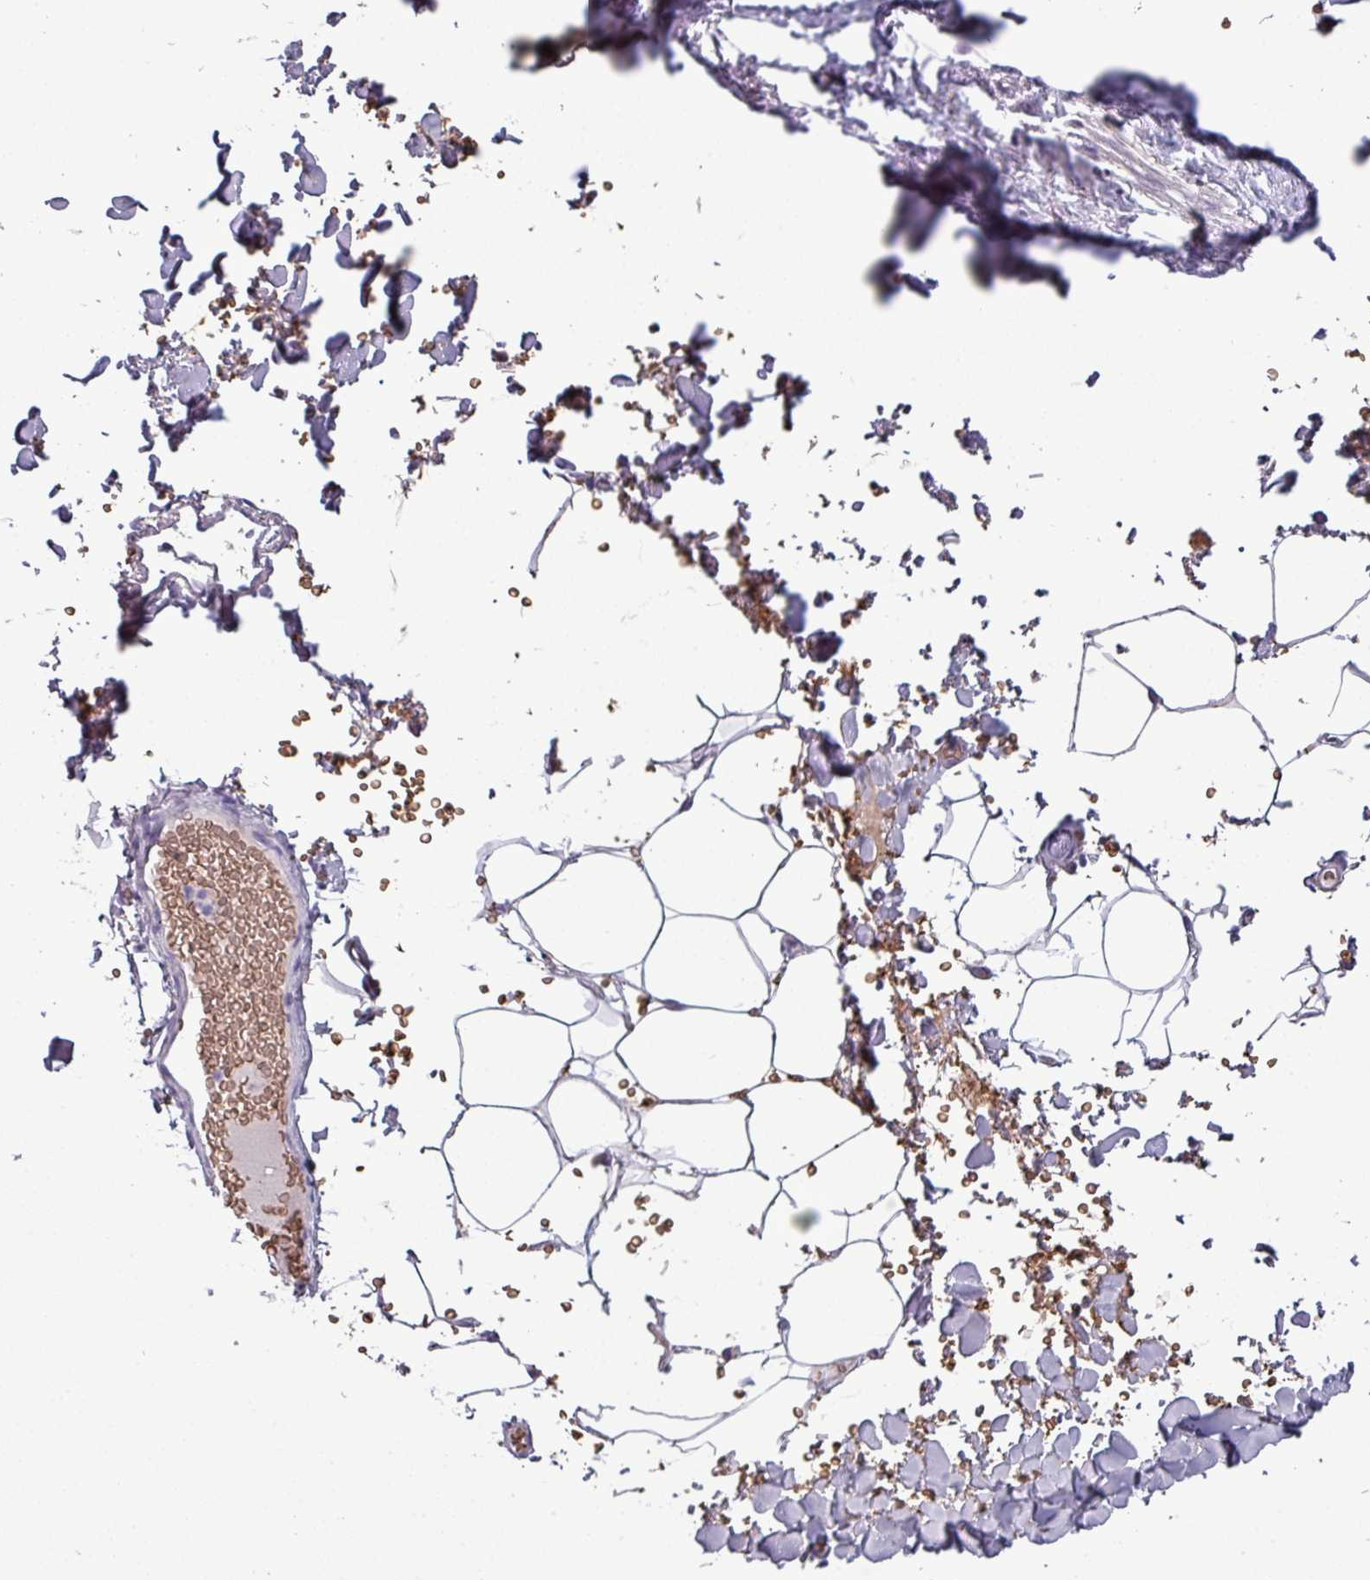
{"staining": {"intensity": "negative", "quantity": "none", "location": "none"}, "tissue": "adipose tissue", "cell_type": "Adipocytes", "image_type": "normal", "snomed": [{"axis": "morphology", "description": "Normal tissue, NOS"}, {"axis": "topography", "description": "Rectum"}, {"axis": "topography", "description": "Peripheral nerve tissue"}], "caption": "Immunohistochemistry (IHC) of benign adipose tissue exhibits no expression in adipocytes.", "gene": "AREL1", "patient": {"sex": "female", "age": 69}}